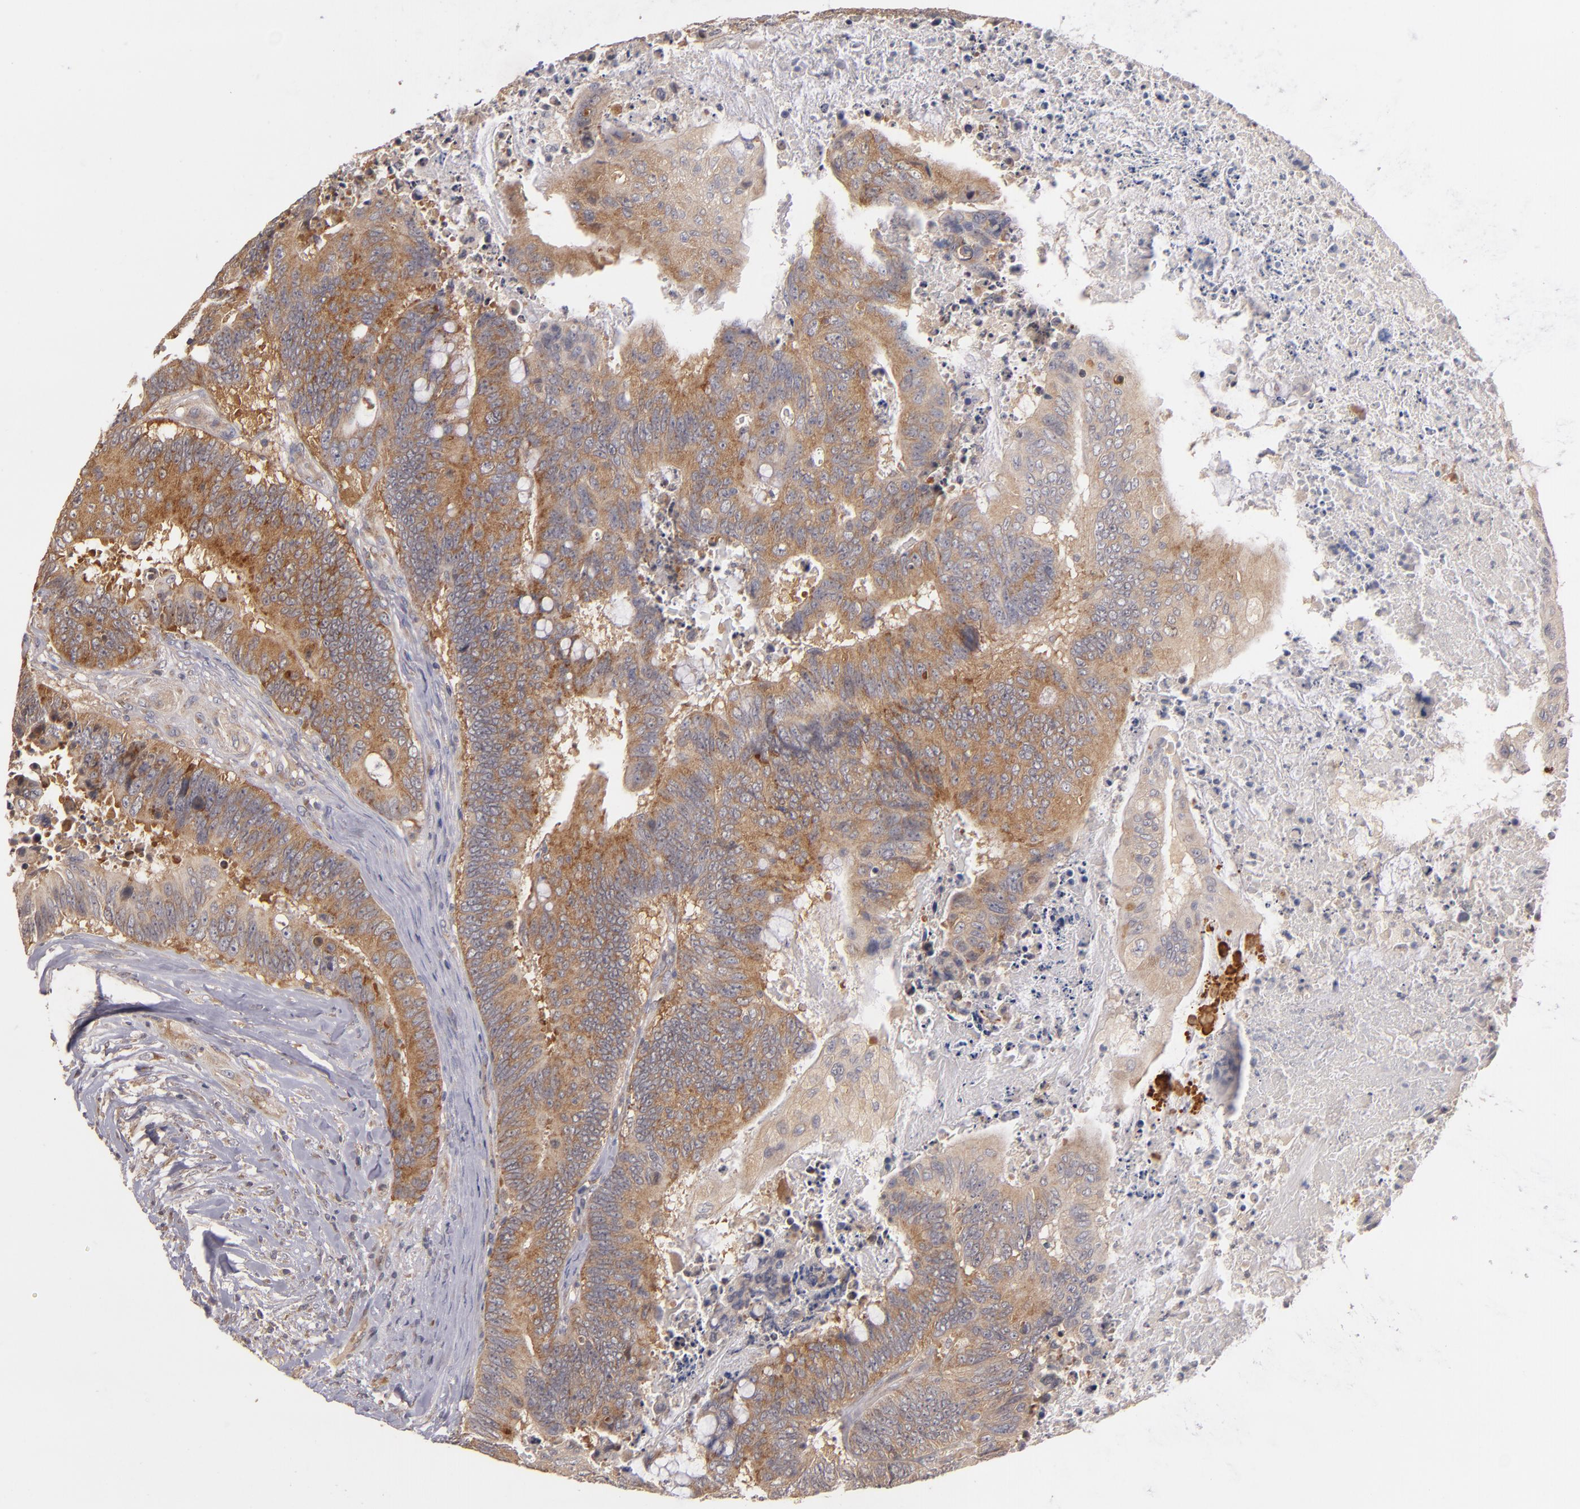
{"staining": {"intensity": "moderate", "quantity": ">75%", "location": "cytoplasmic/membranous"}, "tissue": "colorectal cancer", "cell_type": "Tumor cells", "image_type": "cancer", "snomed": [{"axis": "morphology", "description": "Adenocarcinoma, NOS"}, {"axis": "topography", "description": "Colon"}], "caption": "This is a photomicrograph of immunohistochemistry (IHC) staining of colorectal cancer (adenocarcinoma), which shows moderate positivity in the cytoplasmic/membranous of tumor cells.", "gene": "UPF3B", "patient": {"sex": "male", "age": 65}}